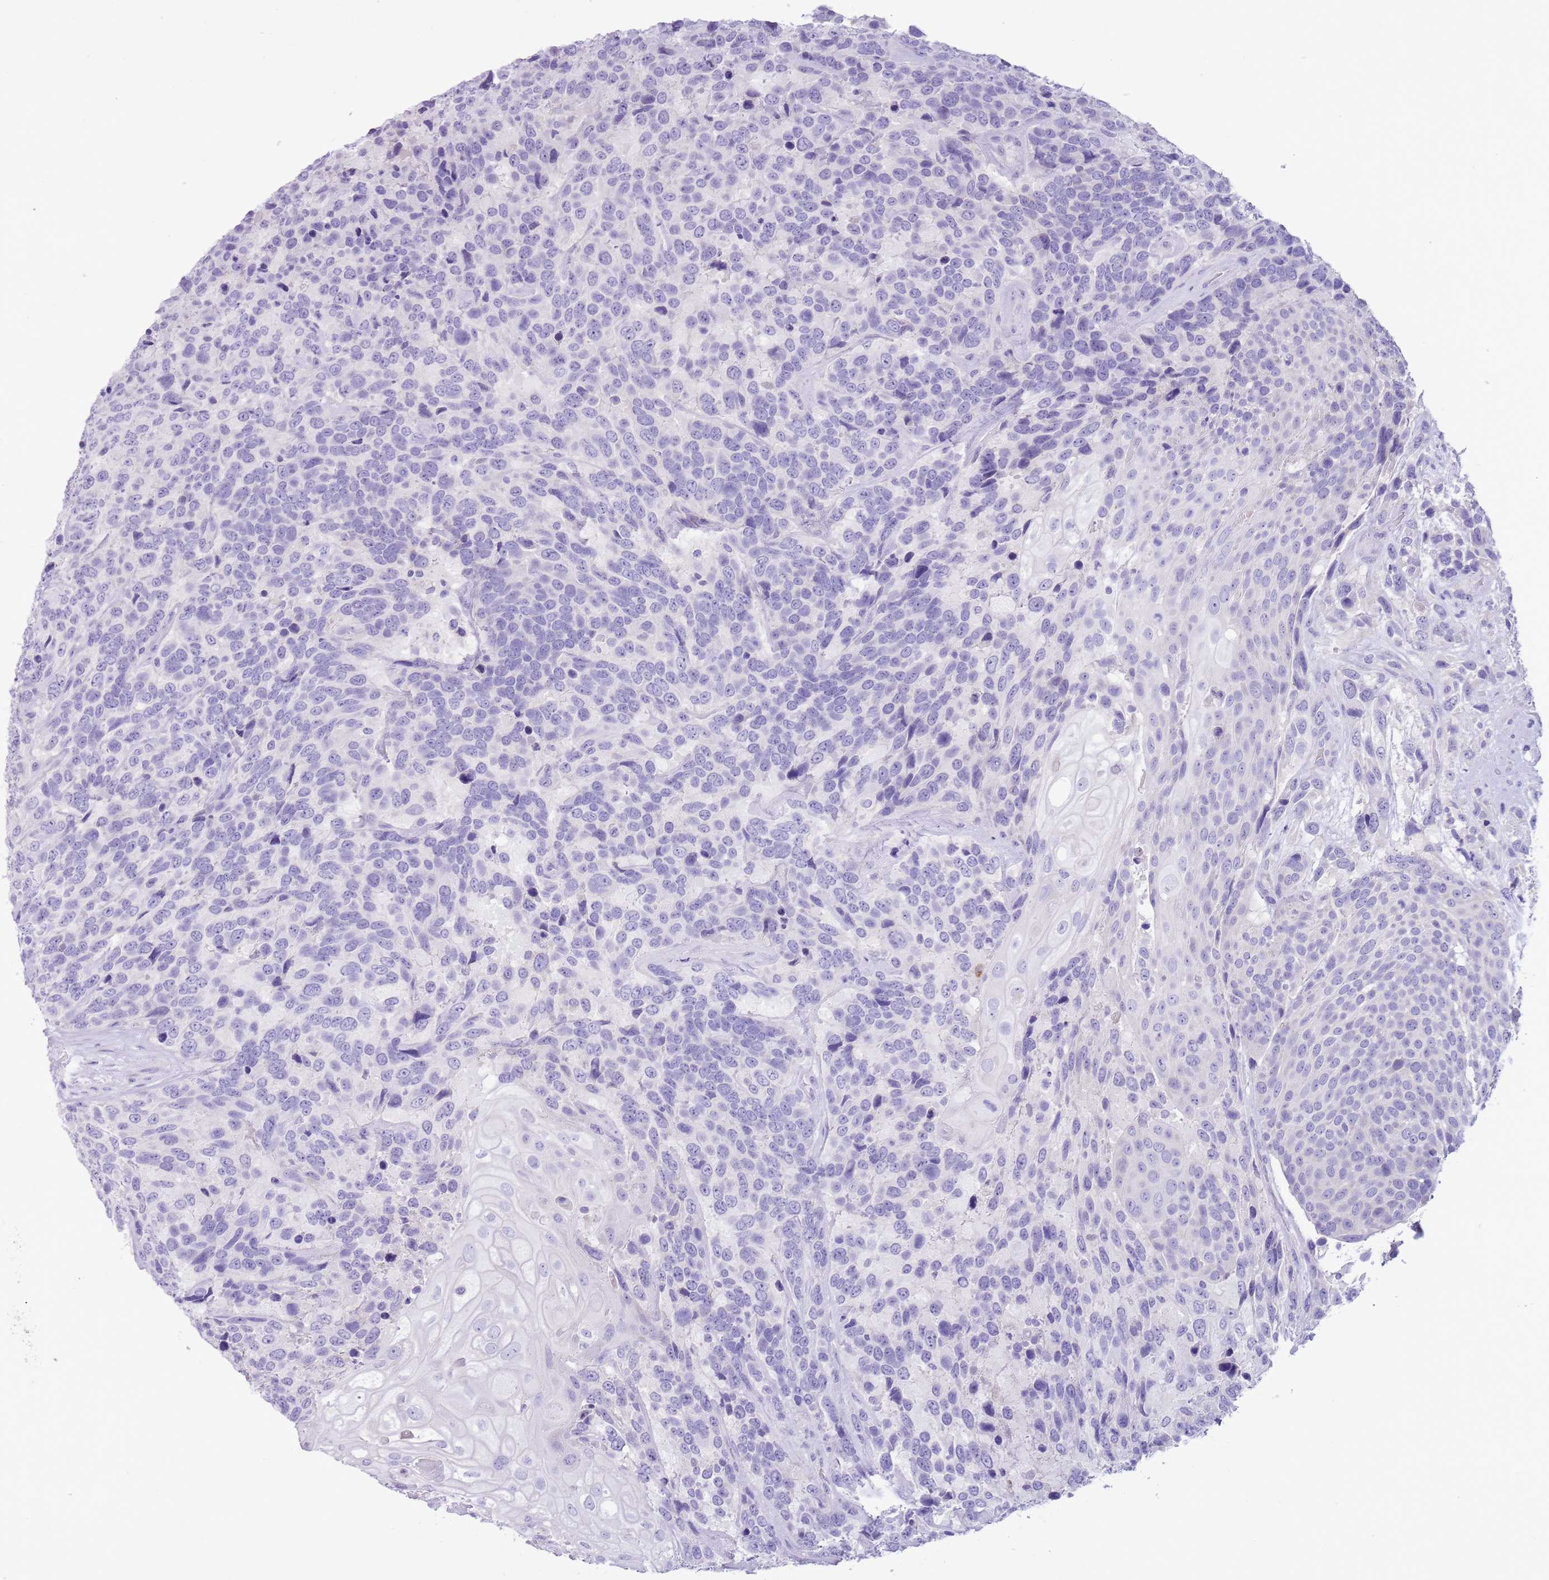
{"staining": {"intensity": "negative", "quantity": "none", "location": "none"}, "tissue": "urothelial cancer", "cell_type": "Tumor cells", "image_type": "cancer", "snomed": [{"axis": "morphology", "description": "Urothelial carcinoma, High grade"}, {"axis": "topography", "description": "Urinary bladder"}], "caption": "DAB (3,3'-diaminobenzidine) immunohistochemical staining of human urothelial cancer reveals no significant positivity in tumor cells.", "gene": "ZNF697", "patient": {"sex": "female", "age": 70}}